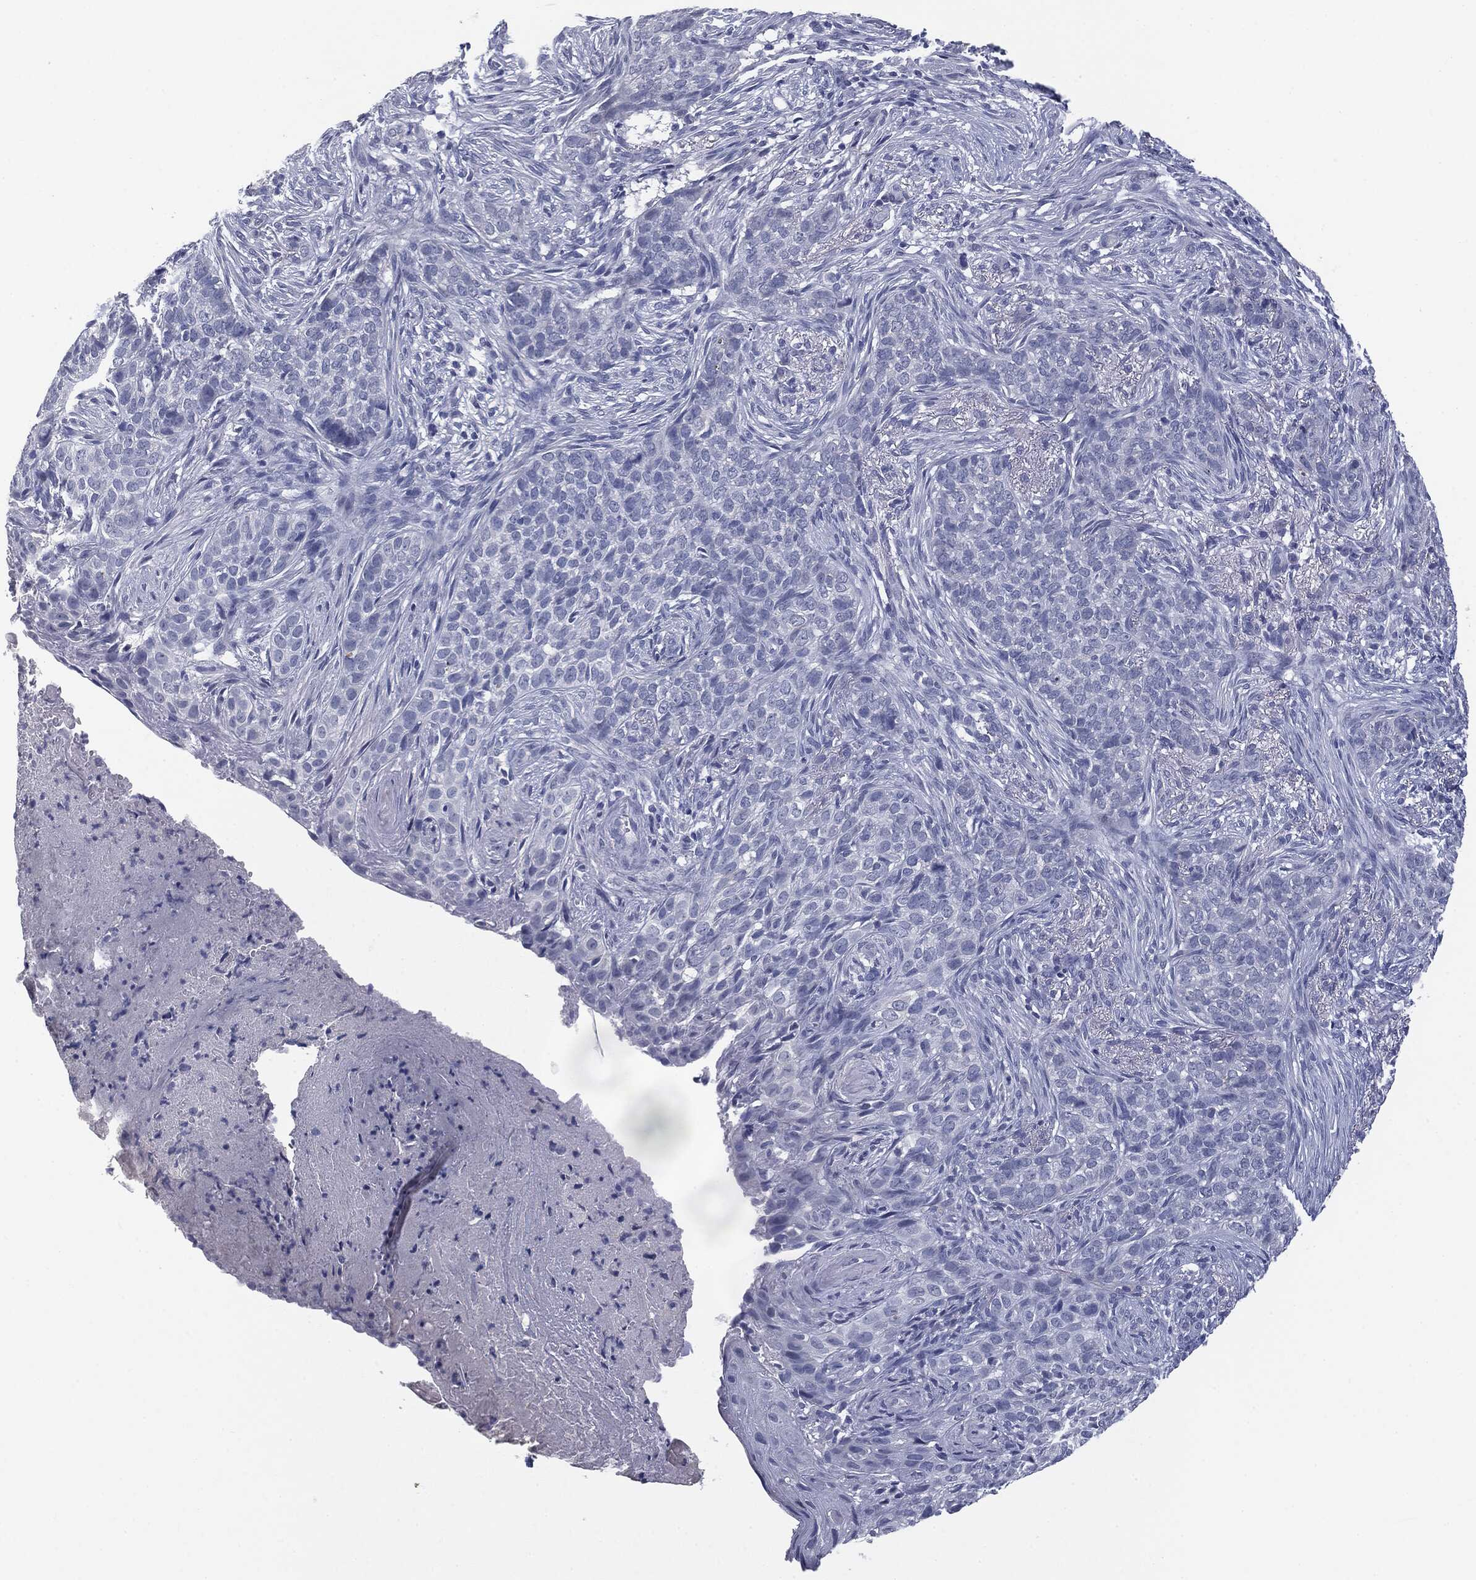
{"staining": {"intensity": "negative", "quantity": "none", "location": "none"}, "tissue": "skin cancer", "cell_type": "Tumor cells", "image_type": "cancer", "snomed": [{"axis": "morphology", "description": "Squamous cell carcinoma, NOS"}, {"axis": "topography", "description": "Skin"}], "caption": "An image of human skin cancer is negative for staining in tumor cells. The staining was performed using DAB (3,3'-diaminobenzidine) to visualize the protein expression in brown, while the nuclei were stained in blue with hematoxylin (Magnification: 20x).", "gene": "MUC1", "patient": {"sex": "male", "age": 88}}